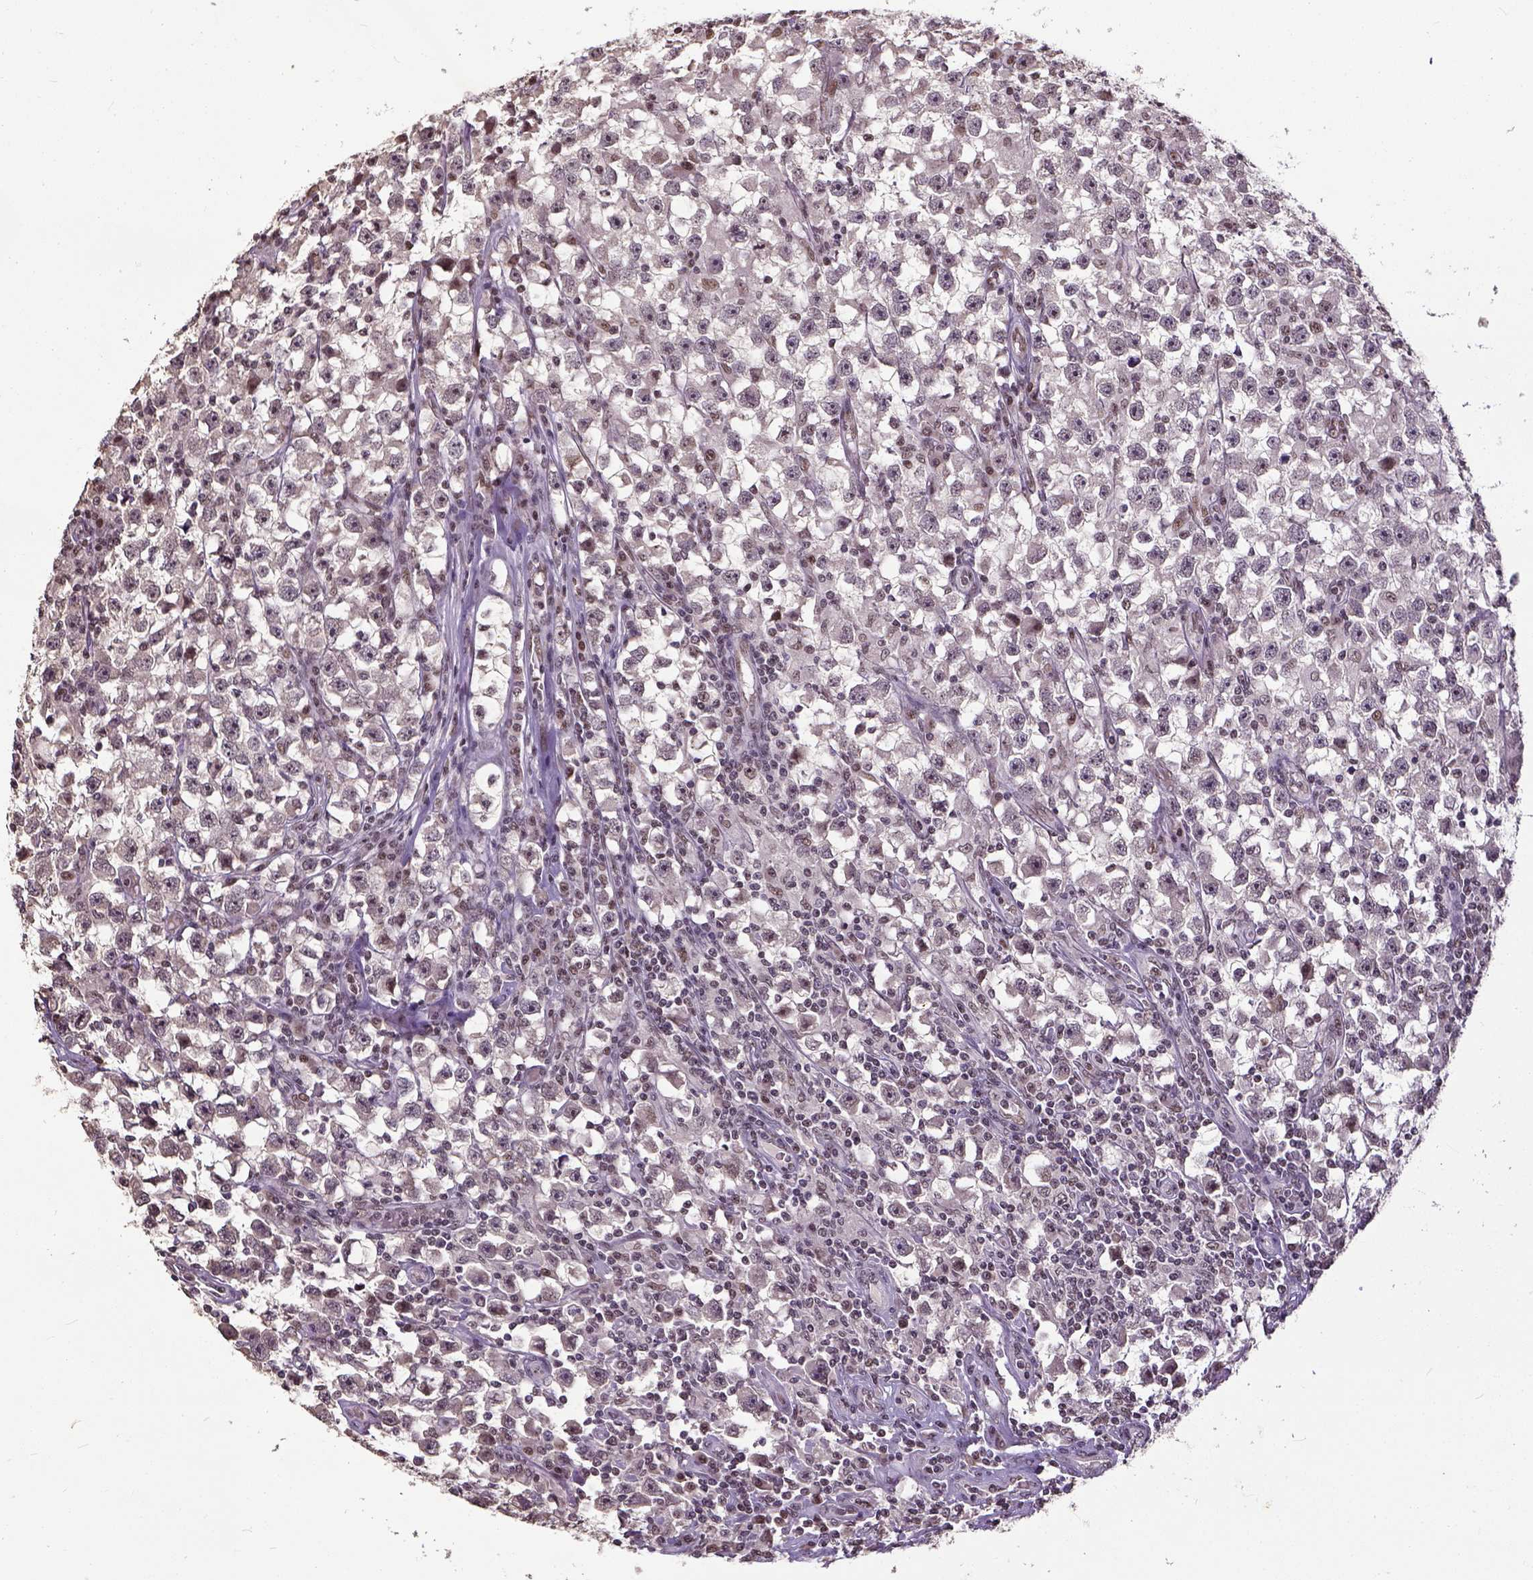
{"staining": {"intensity": "negative", "quantity": "none", "location": "none"}, "tissue": "testis cancer", "cell_type": "Tumor cells", "image_type": "cancer", "snomed": [{"axis": "morphology", "description": "Seminoma, NOS"}, {"axis": "topography", "description": "Testis"}], "caption": "Photomicrograph shows no protein positivity in tumor cells of testis cancer tissue.", "gene": "ATRX", "patient": {"sex": "male", "age": 33}}